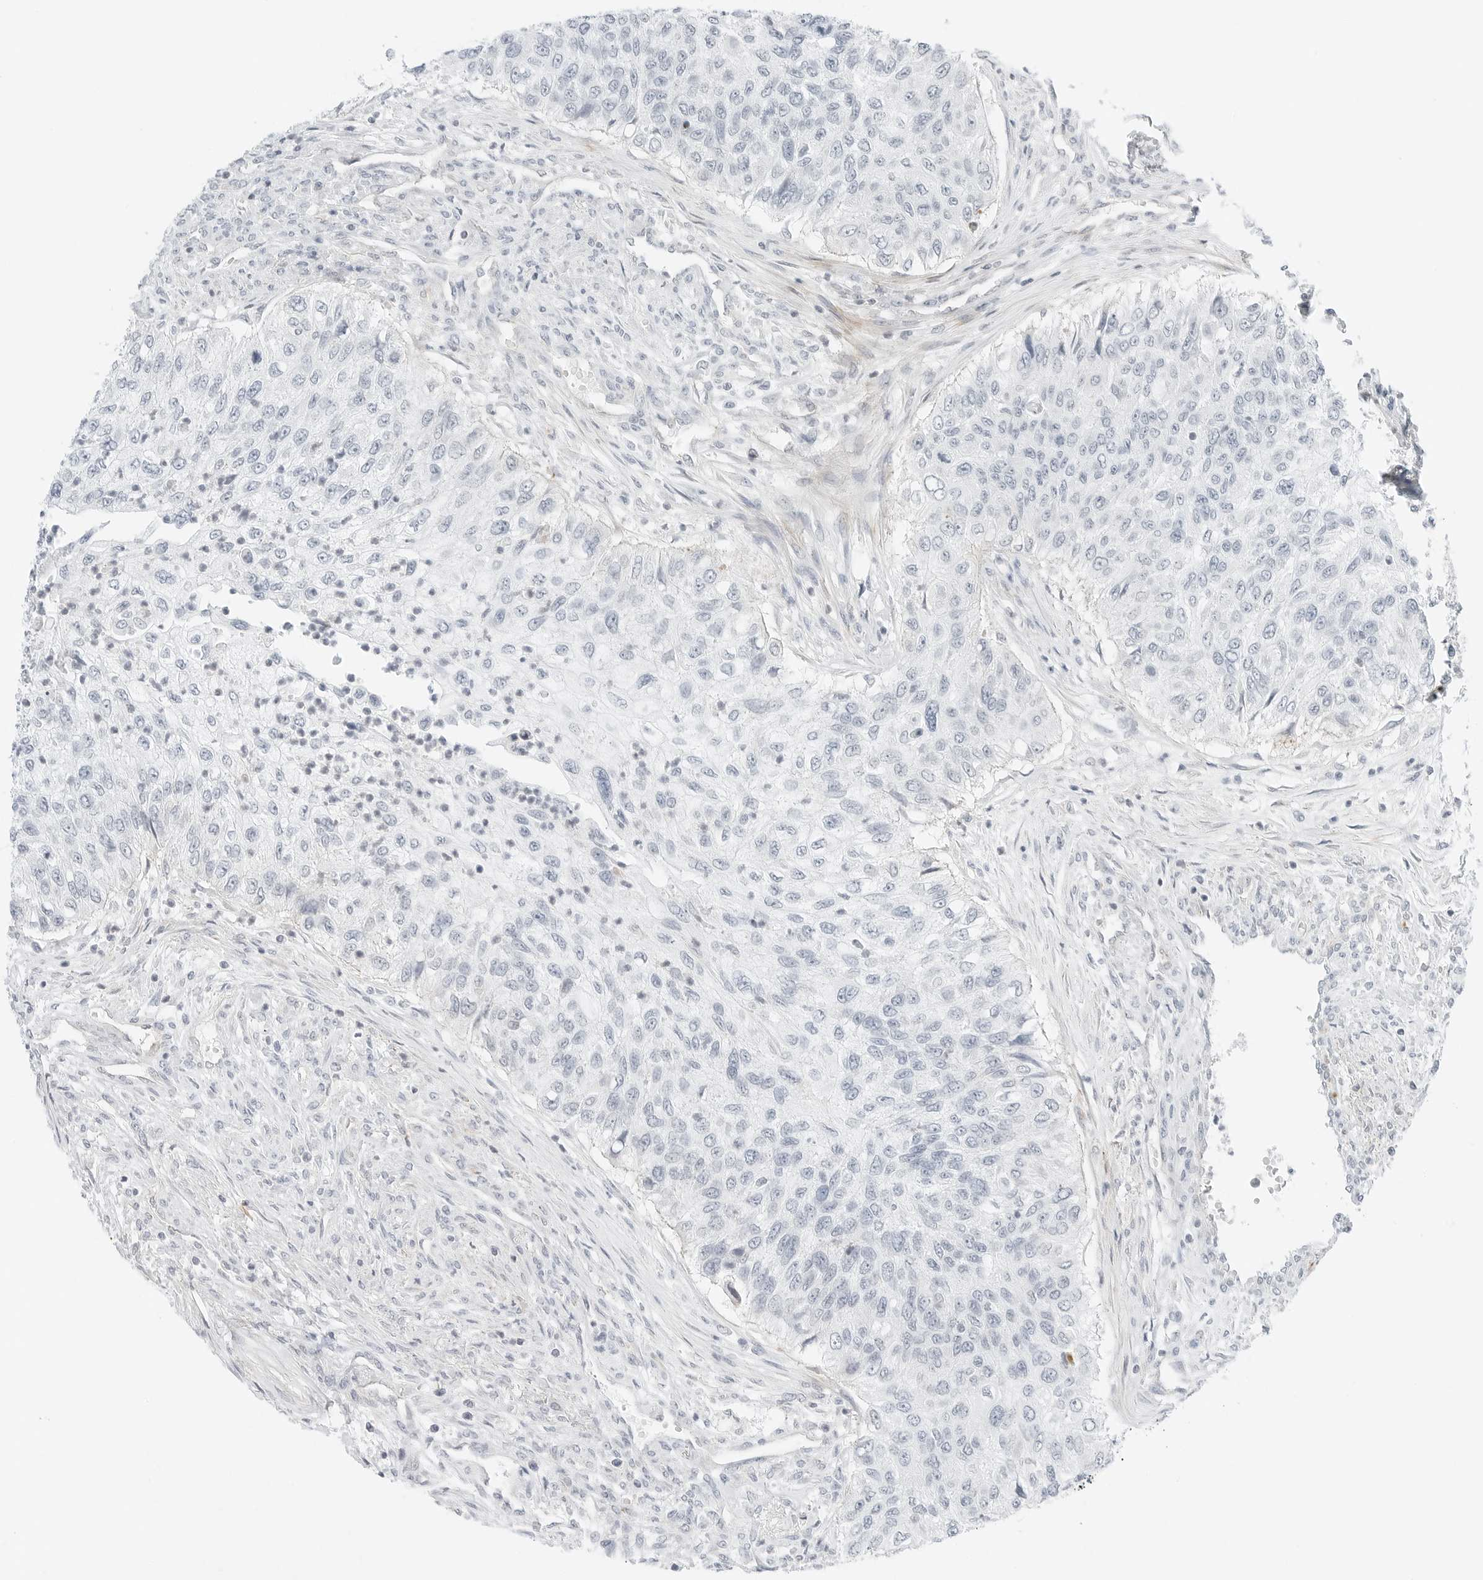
{"staining": {"intensity": "negative", "quantity": "none", "location": "none"}, "tissue": "urothelial cancer", "cell_type": "Tumor cells", "image_type": "cancer", "snomed": [{"axis": "morphology", "description": "Urothelial carcinoma, High grade"}, {"axis": "topography", "description": "Urinary bladder"}], "caption": "Tumor cells show no significant protein staining in urothelial carcinoma (high-grade).", "gene": "IQCC", "patient": {"sex": "female", "age": 60}}